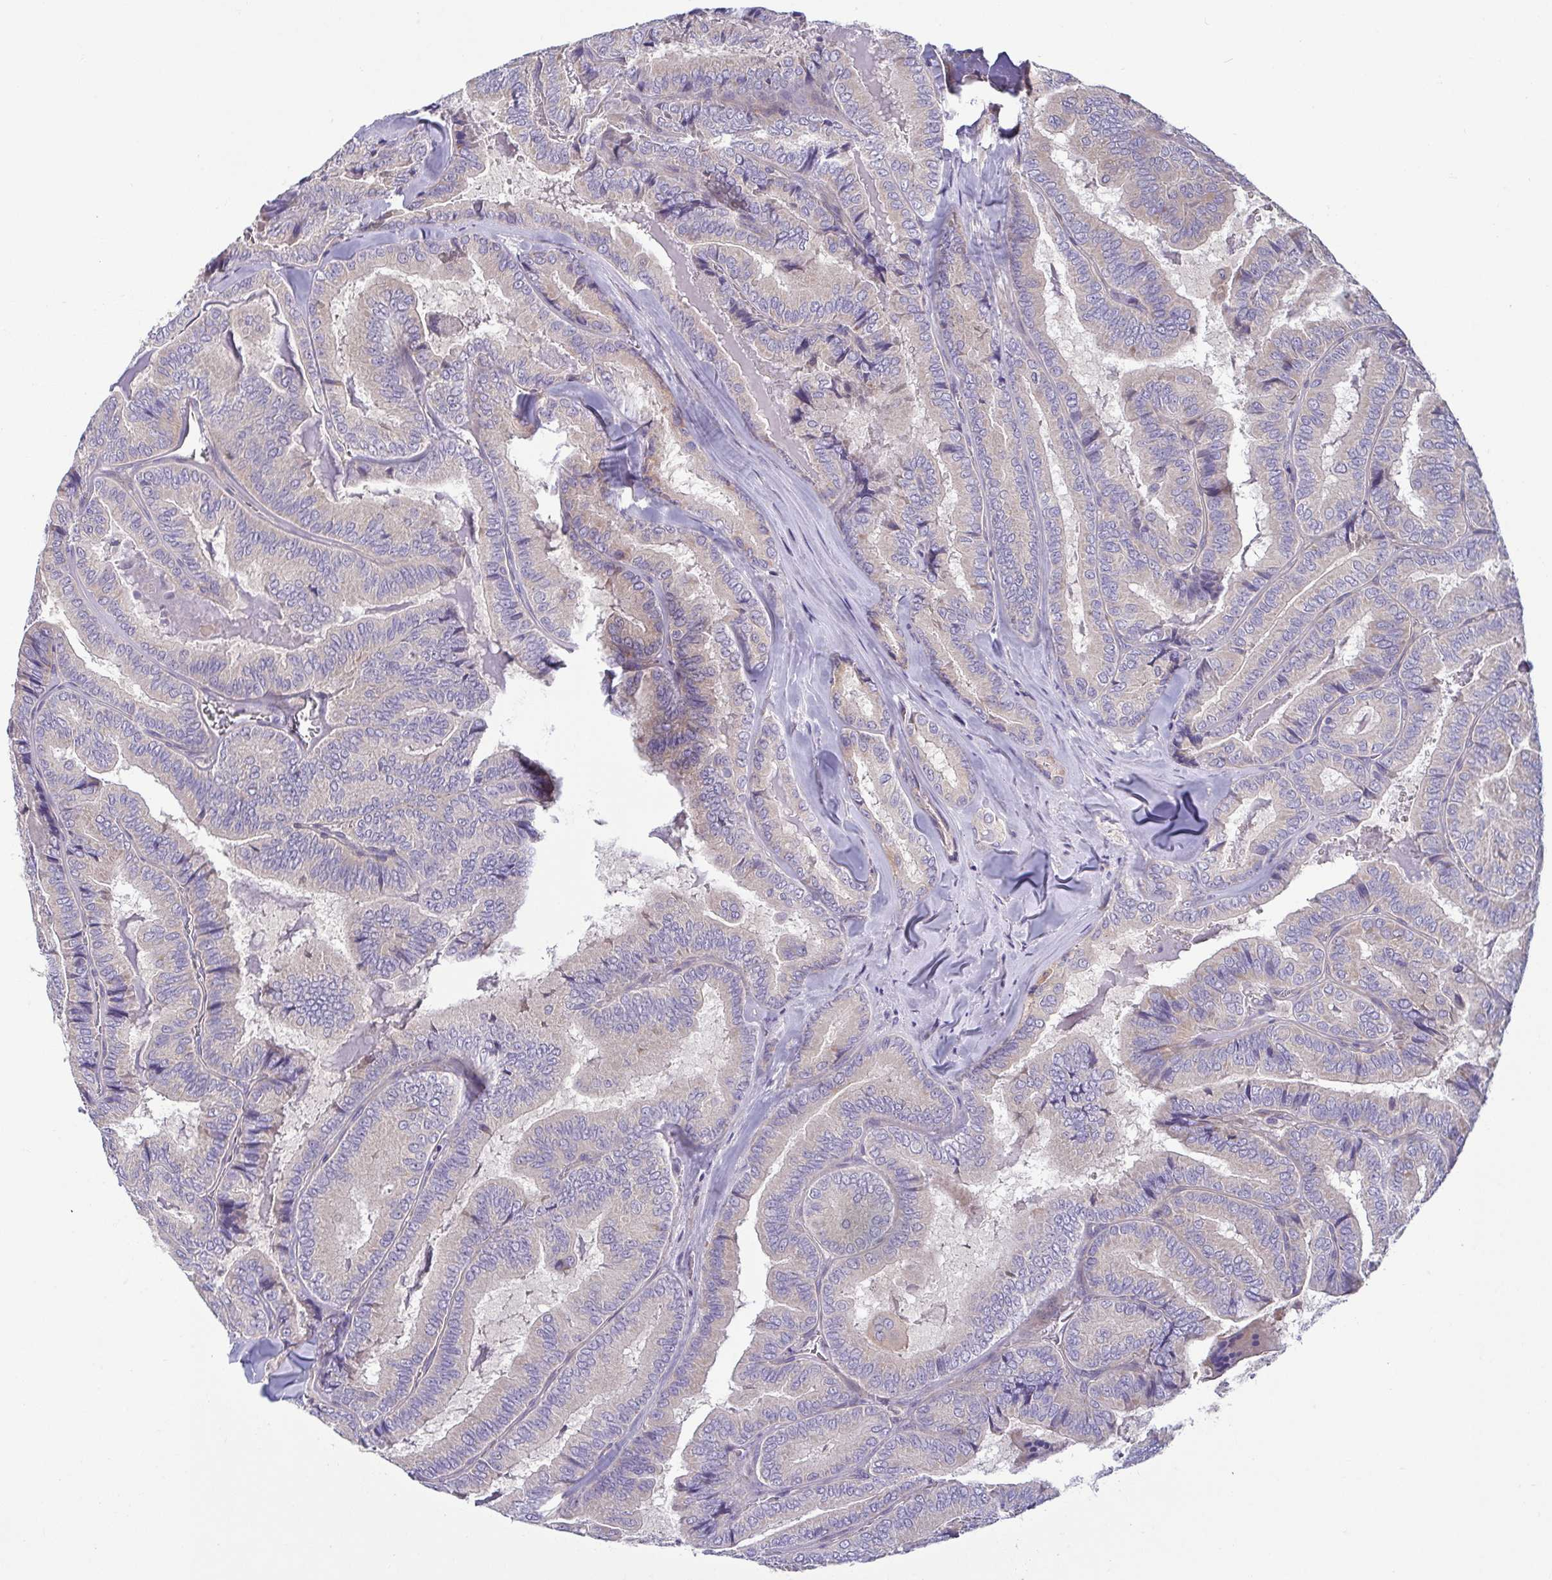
{"staining": {"intensity": "weak", "quantity": "25%-75%", "location": "cytoplasmic/membranous"}, "tissue": "thyroid cancer", "cell_type": "Tumor cells", "image_type": "cancer", "snomed": [{"axis": "morphology", "description": "Papillary adenocarcinoma, NOS"}, {"axis": "topography", "description": "Thyroid gland"}], "caption": "High-power microscopy captured an immunohistochemistry (IHC) micrograph of thyroid cancer, revealing weak cytoplasmic/membranous positivity in about 25%-75% of tumor cells.", "gene": "LMF2", "patient": {"sex": "female", "age": 75}}